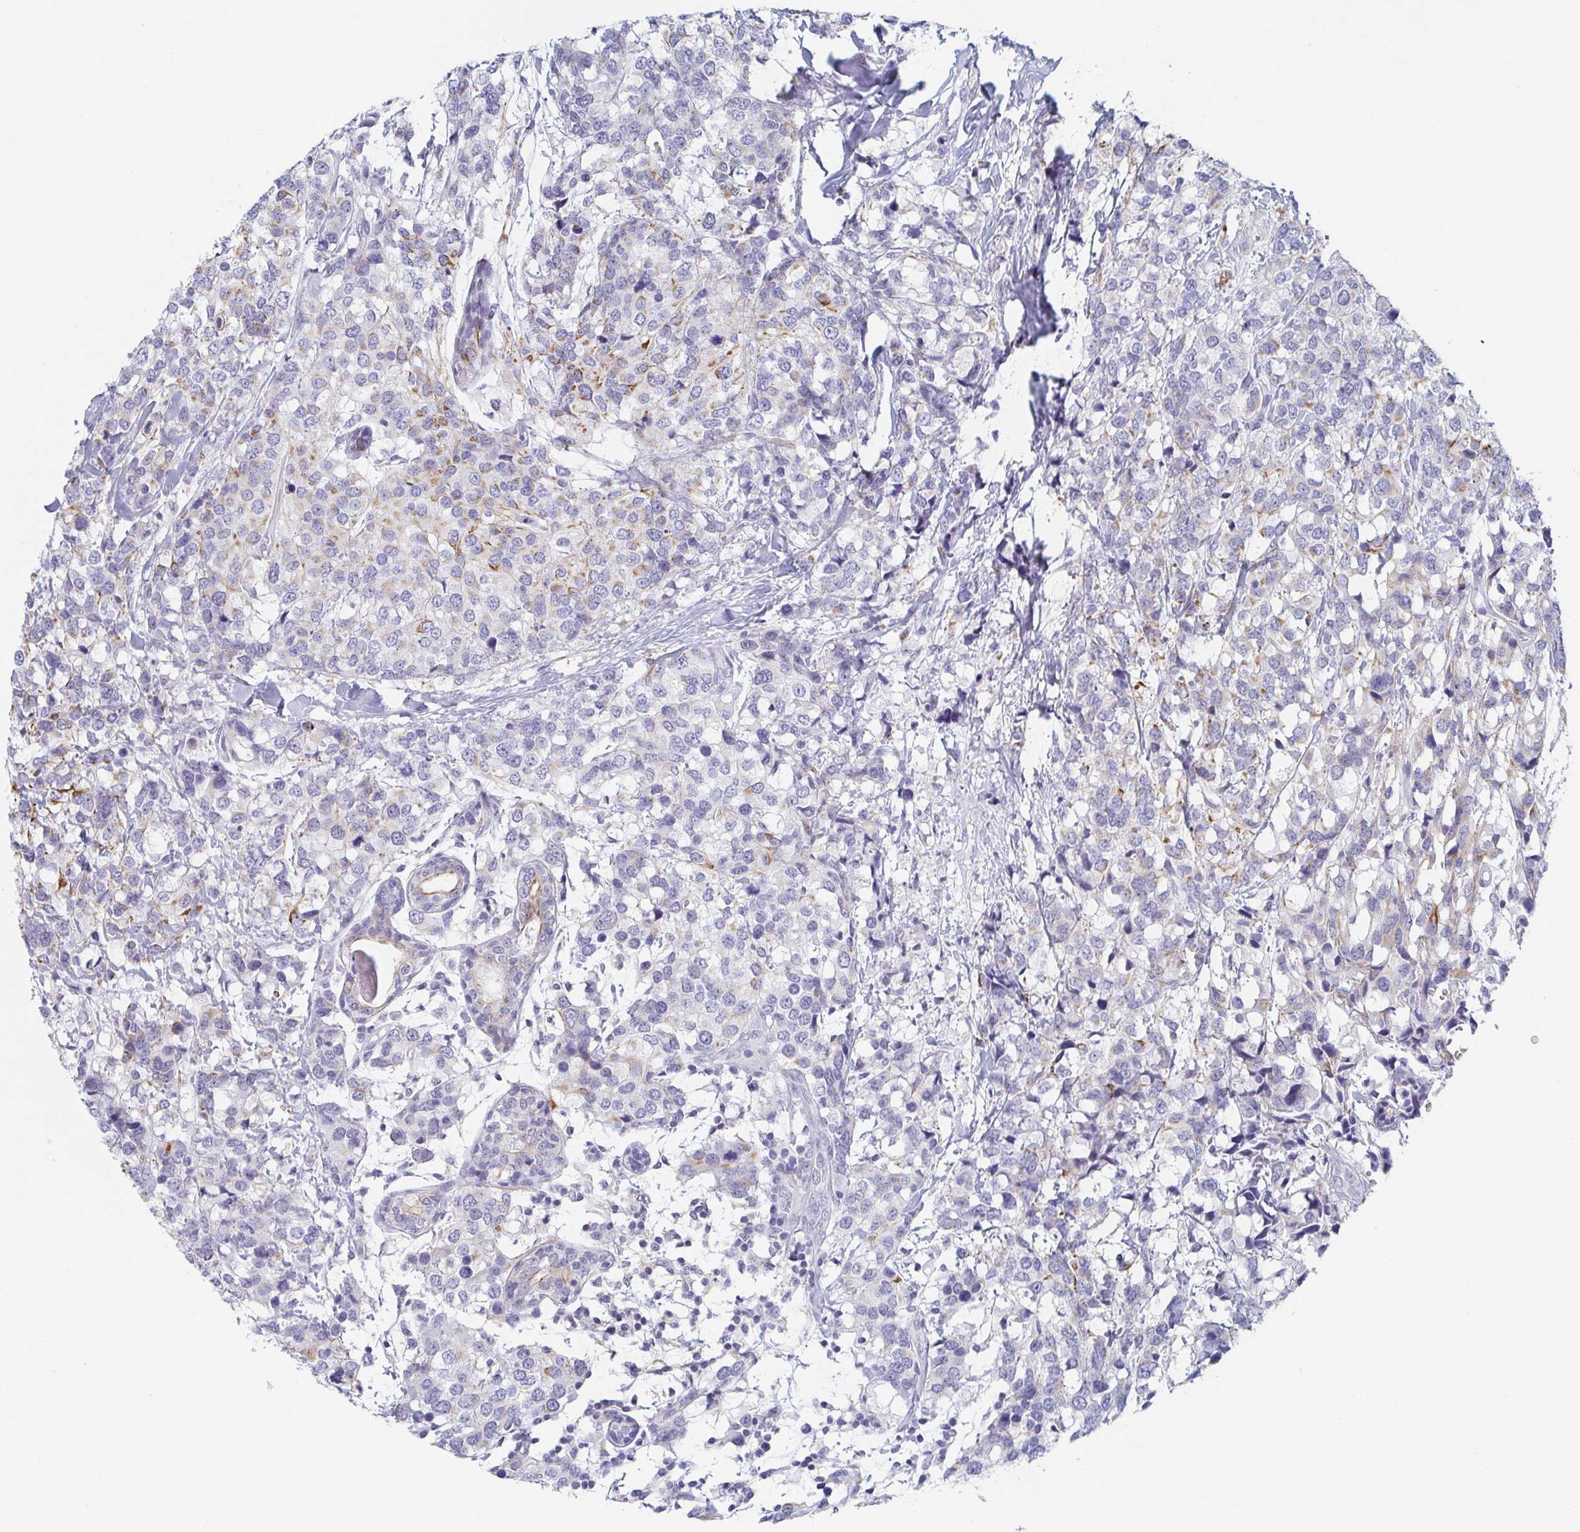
{"staining": {"intensity": "weak", "quantity": "<25%", "location": "cytoplasmic/membranous"}, "tissue": "breast cancer", "cell_type": "Tumor cells", "image_type": "cancer", "snomed": [{"axis": "morphology", "description": "Lobular carcinoma"}, {"axis": "topography", "description": "Breast"}], "caption": "DAB (3,3'-diaminobenzidine) immunohistochemical staining of breast lobular carcinoma demonstrates no significant expression in tumor cells. (DAB immunohistochemistry with hematoxylin counter stain).", "gene": "RHOV", "patient": {"sex": "female", "age": 59}}